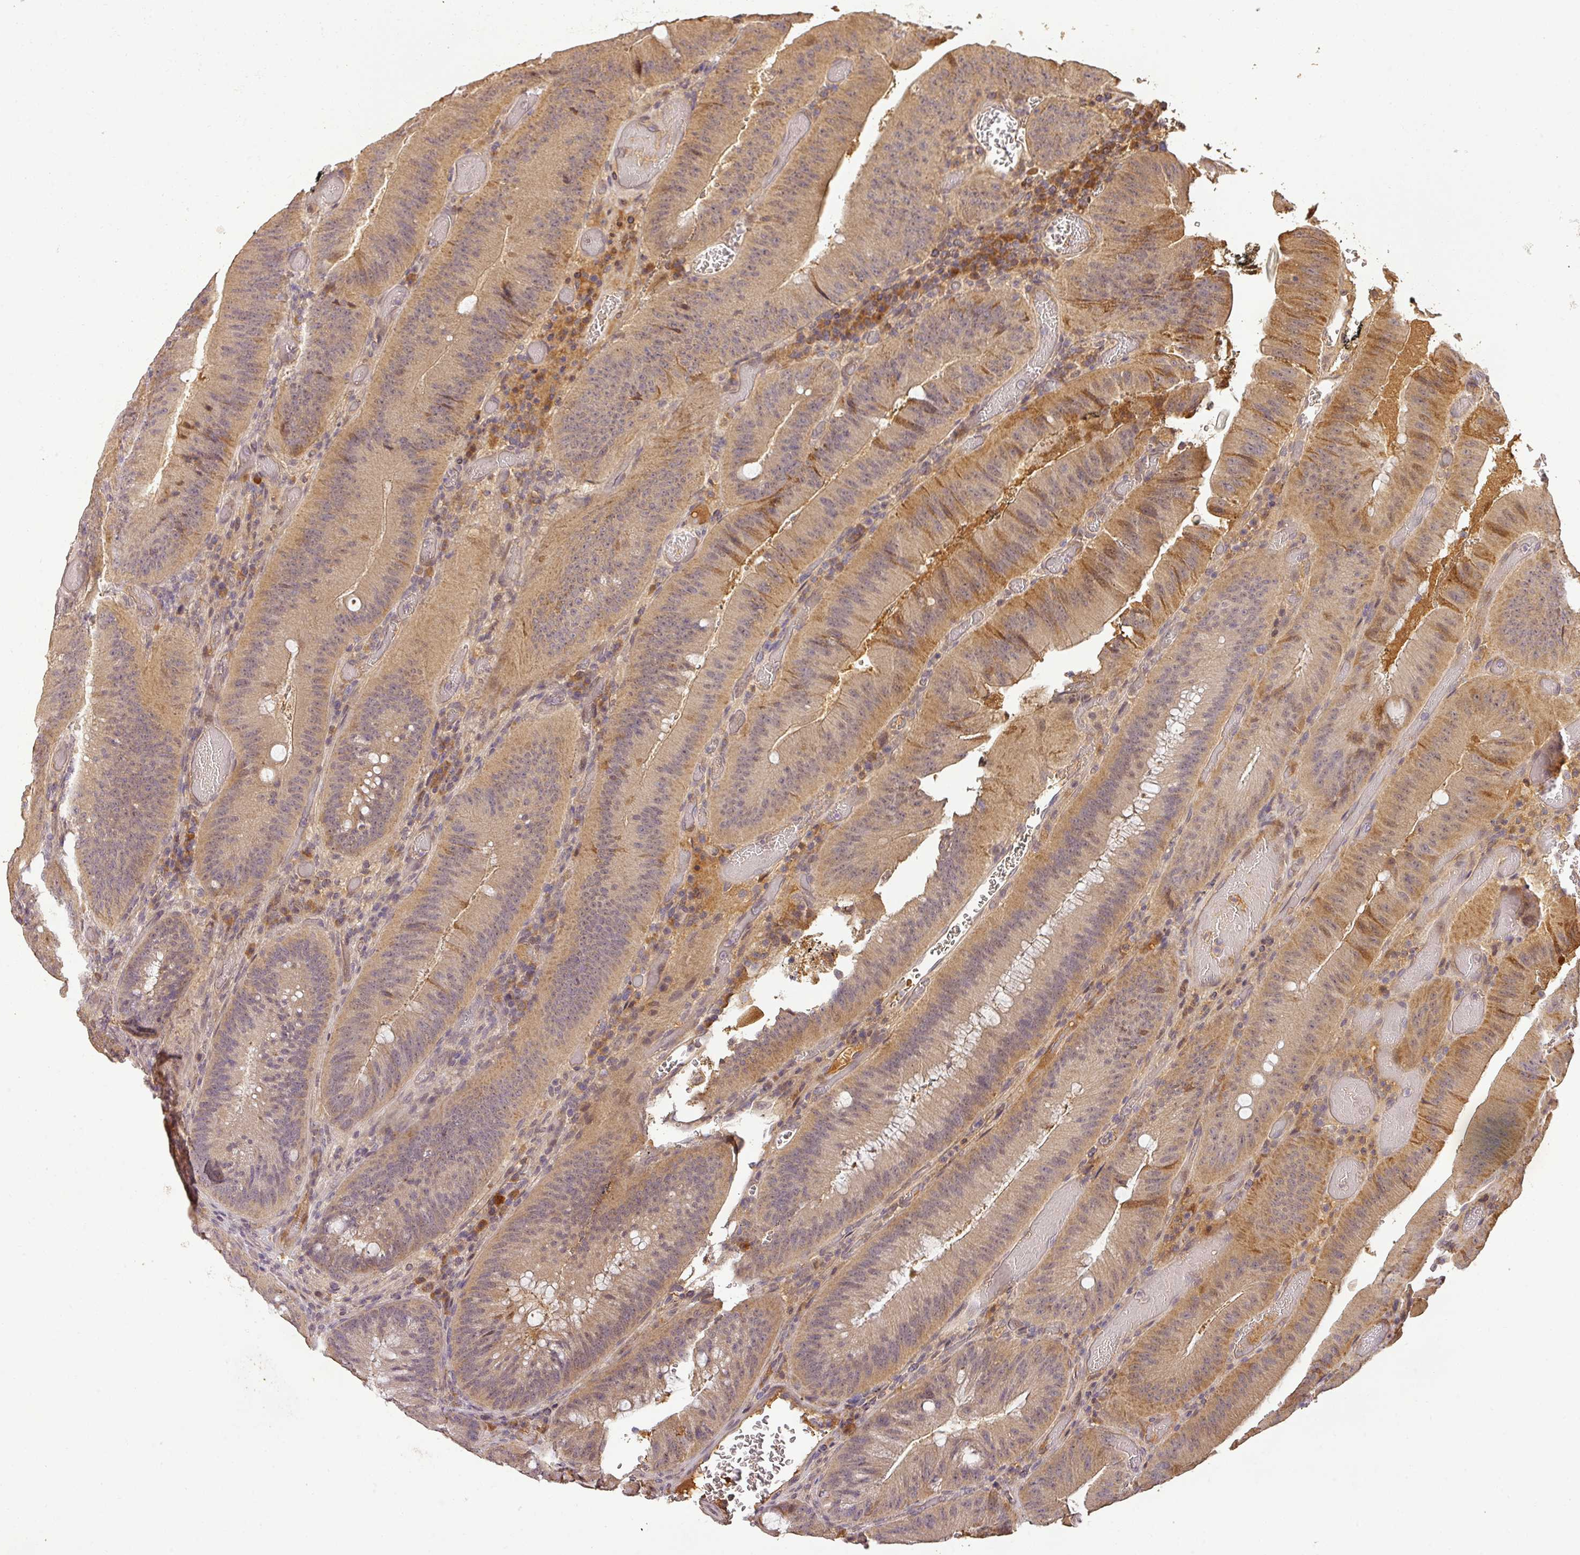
{"staining": {"intensity": "moderate", "quantity": ">75%", "location": "cytoplasmic/membranous"}, "tissue": "colorectal cancer", "cell_type": "Tumor cells", "image_type": "cancer", "snomed": [{"axis": "morphology", "description": "Adenocarcinoma, NOS"}, {"axis": "topography", "description": "Colon"}], "caption": "IHC of colorectal cancer exhibits medium levels of moderate cytoplasmic/membranous staining in about >75% of tumor cells. The staining was performed using DAB to visualize the protein expression in brown, while the nuclei were stained in blue with hematoxylin (Magnification: 20x).", "gene": "BPIFB3", "patient": {"sex": "female", "age": 43}}